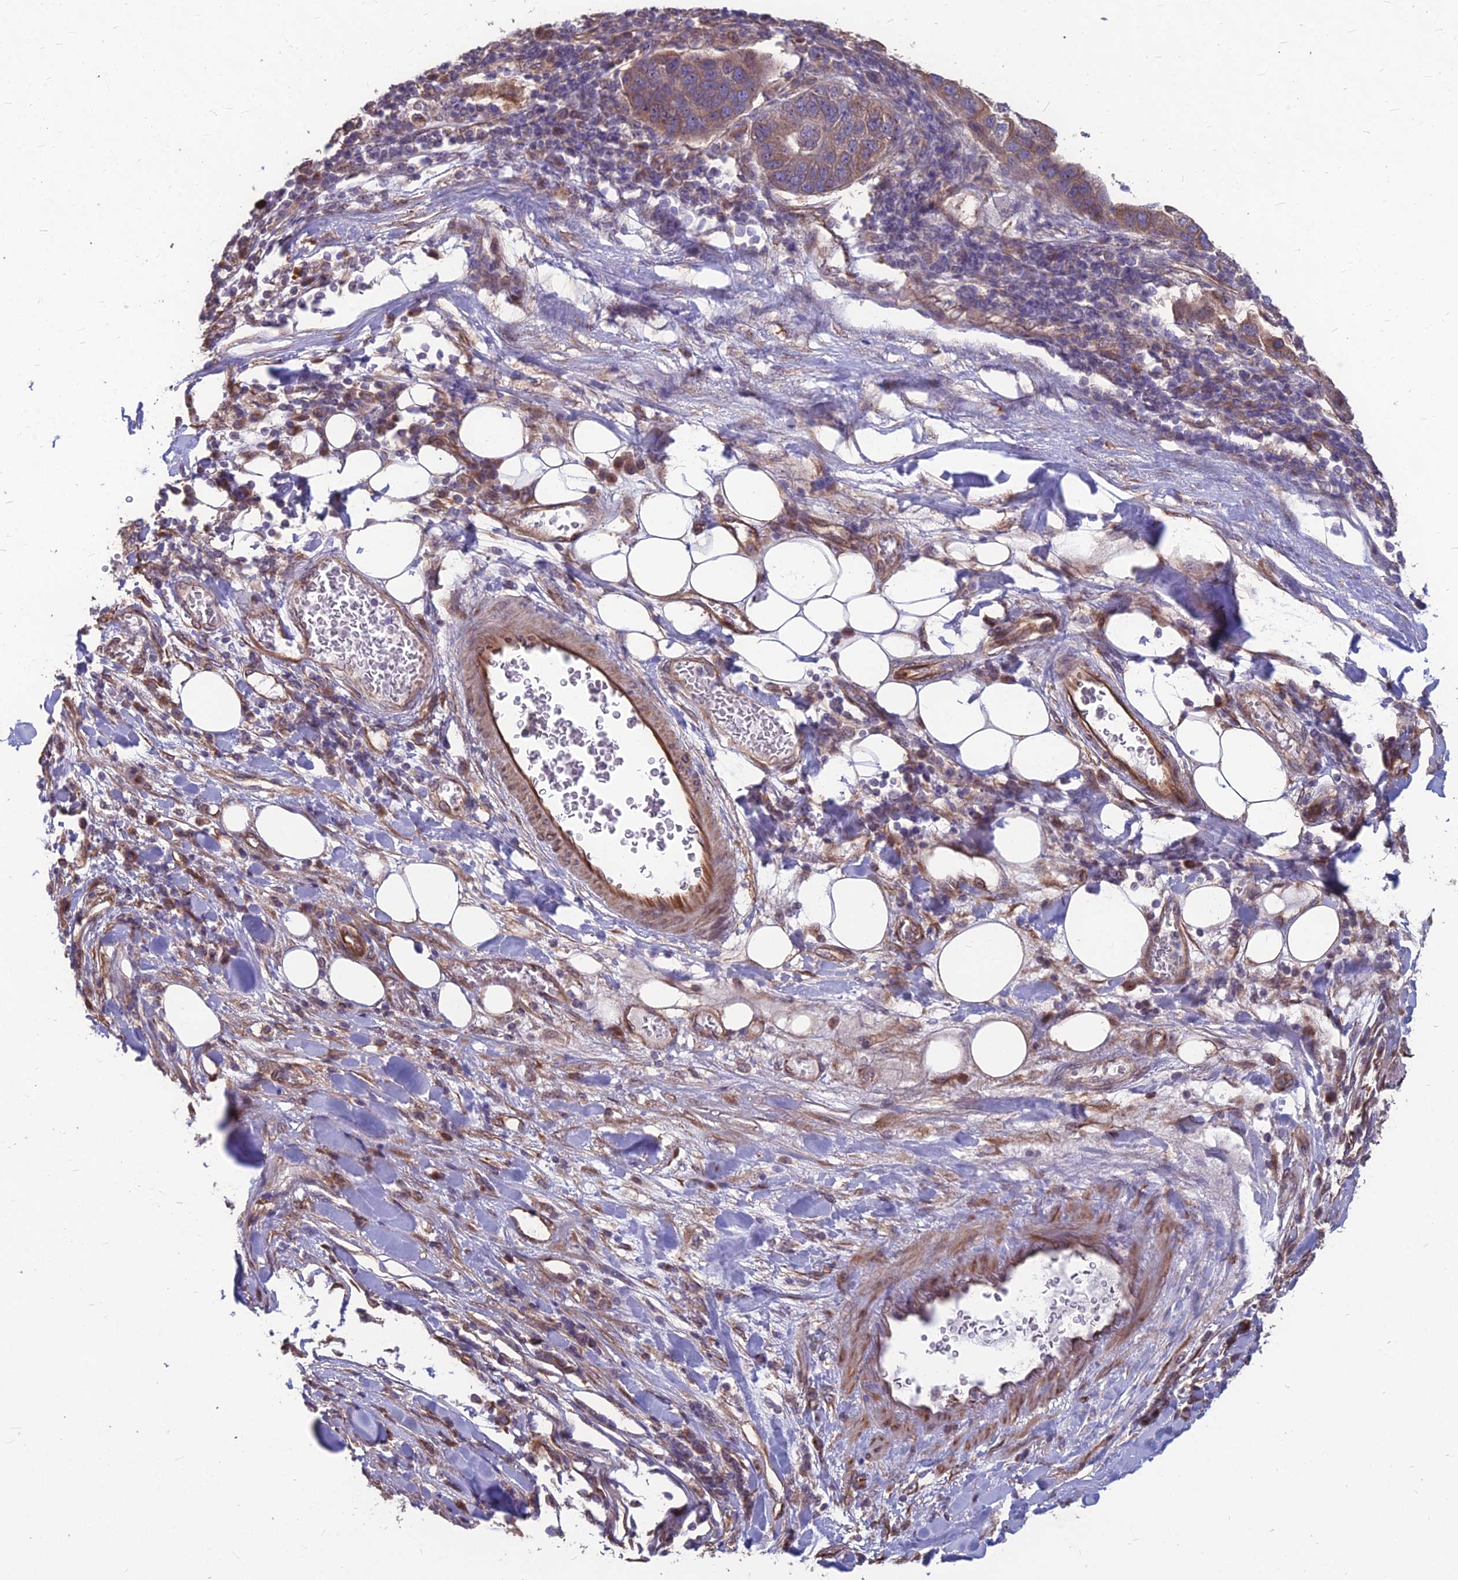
{"staining": {"intensity": "moderate", "quantity": "25%-75%", "location": "cytoplasmic/membranous"}, "tissue": "pancreatic cancer", "cell_type": "Tumor cells", "image_type": "cancer", "snomed": [{"axis": "morphology", "description": "Adenocarcinoma, NOS"}, {"axis": "topography", "description": "Pancreas"}], "caption": "Adenocarcinoma (pancreatic) stained for a protein shows moderate cytoplasmic/membranous positivity in tumor cells. (DAB (3,3'-diaminobenzidine) = brown stain, brightfield microscopy at high magnification).", "gene": "LSM6", "patient": {"sex": "female", "age": 61}}